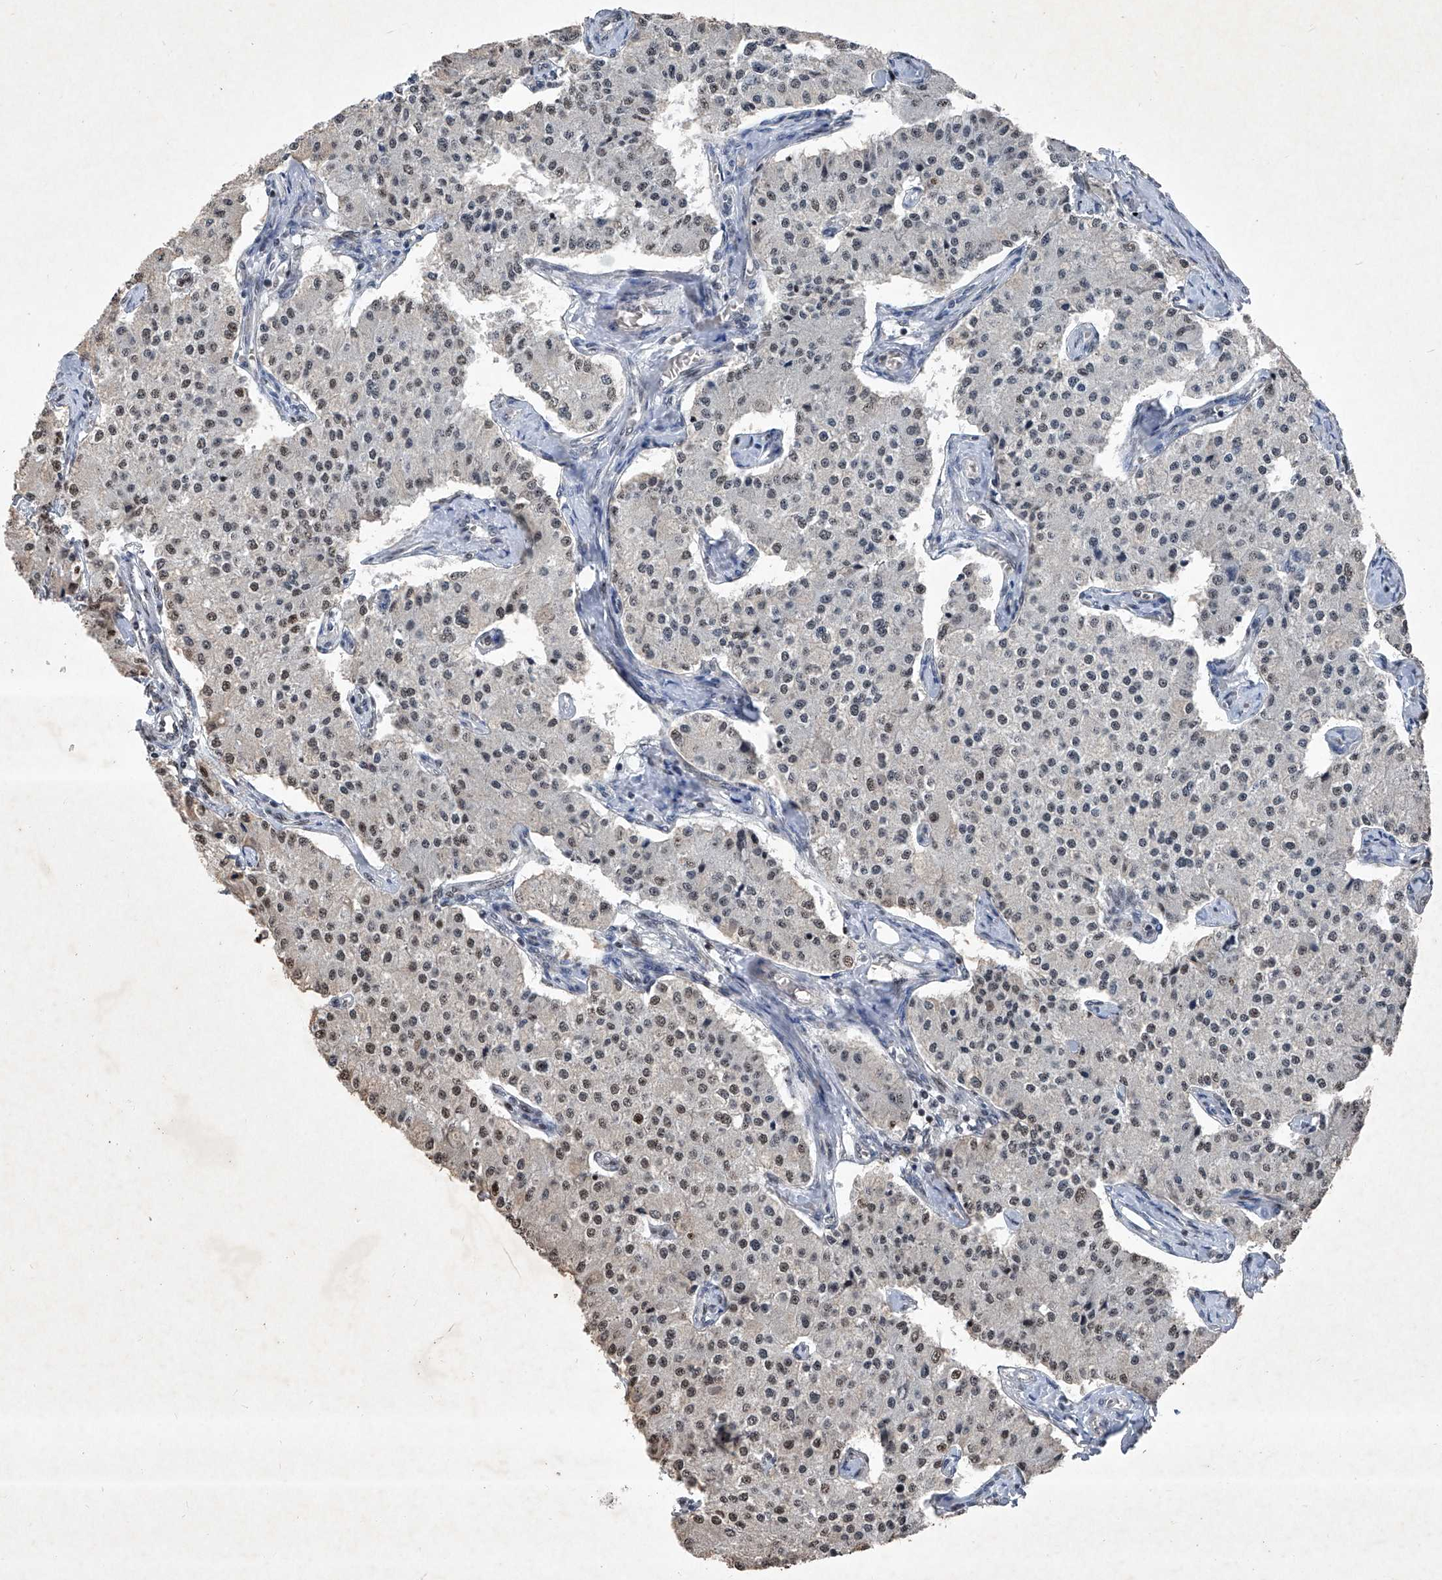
{"staining": {"intensity": "strong", "quantity": "25%-75%", "location": "nuclear"}, "tissue": "carcinoid", "cell_type": "Tumor cells", "image_type": "cancer", "snomed": [{"axis": "morphology", "description": "Carcinoid, malignant, NOS"}, {"axis": "topography", "description": "Colon"}], "caption": "Human malignant carcinoid stained with a protein marker reveals strong staining in tumor cells.", "gene": "DDX39B", "patient": {"sex": "female", "age": 52}}